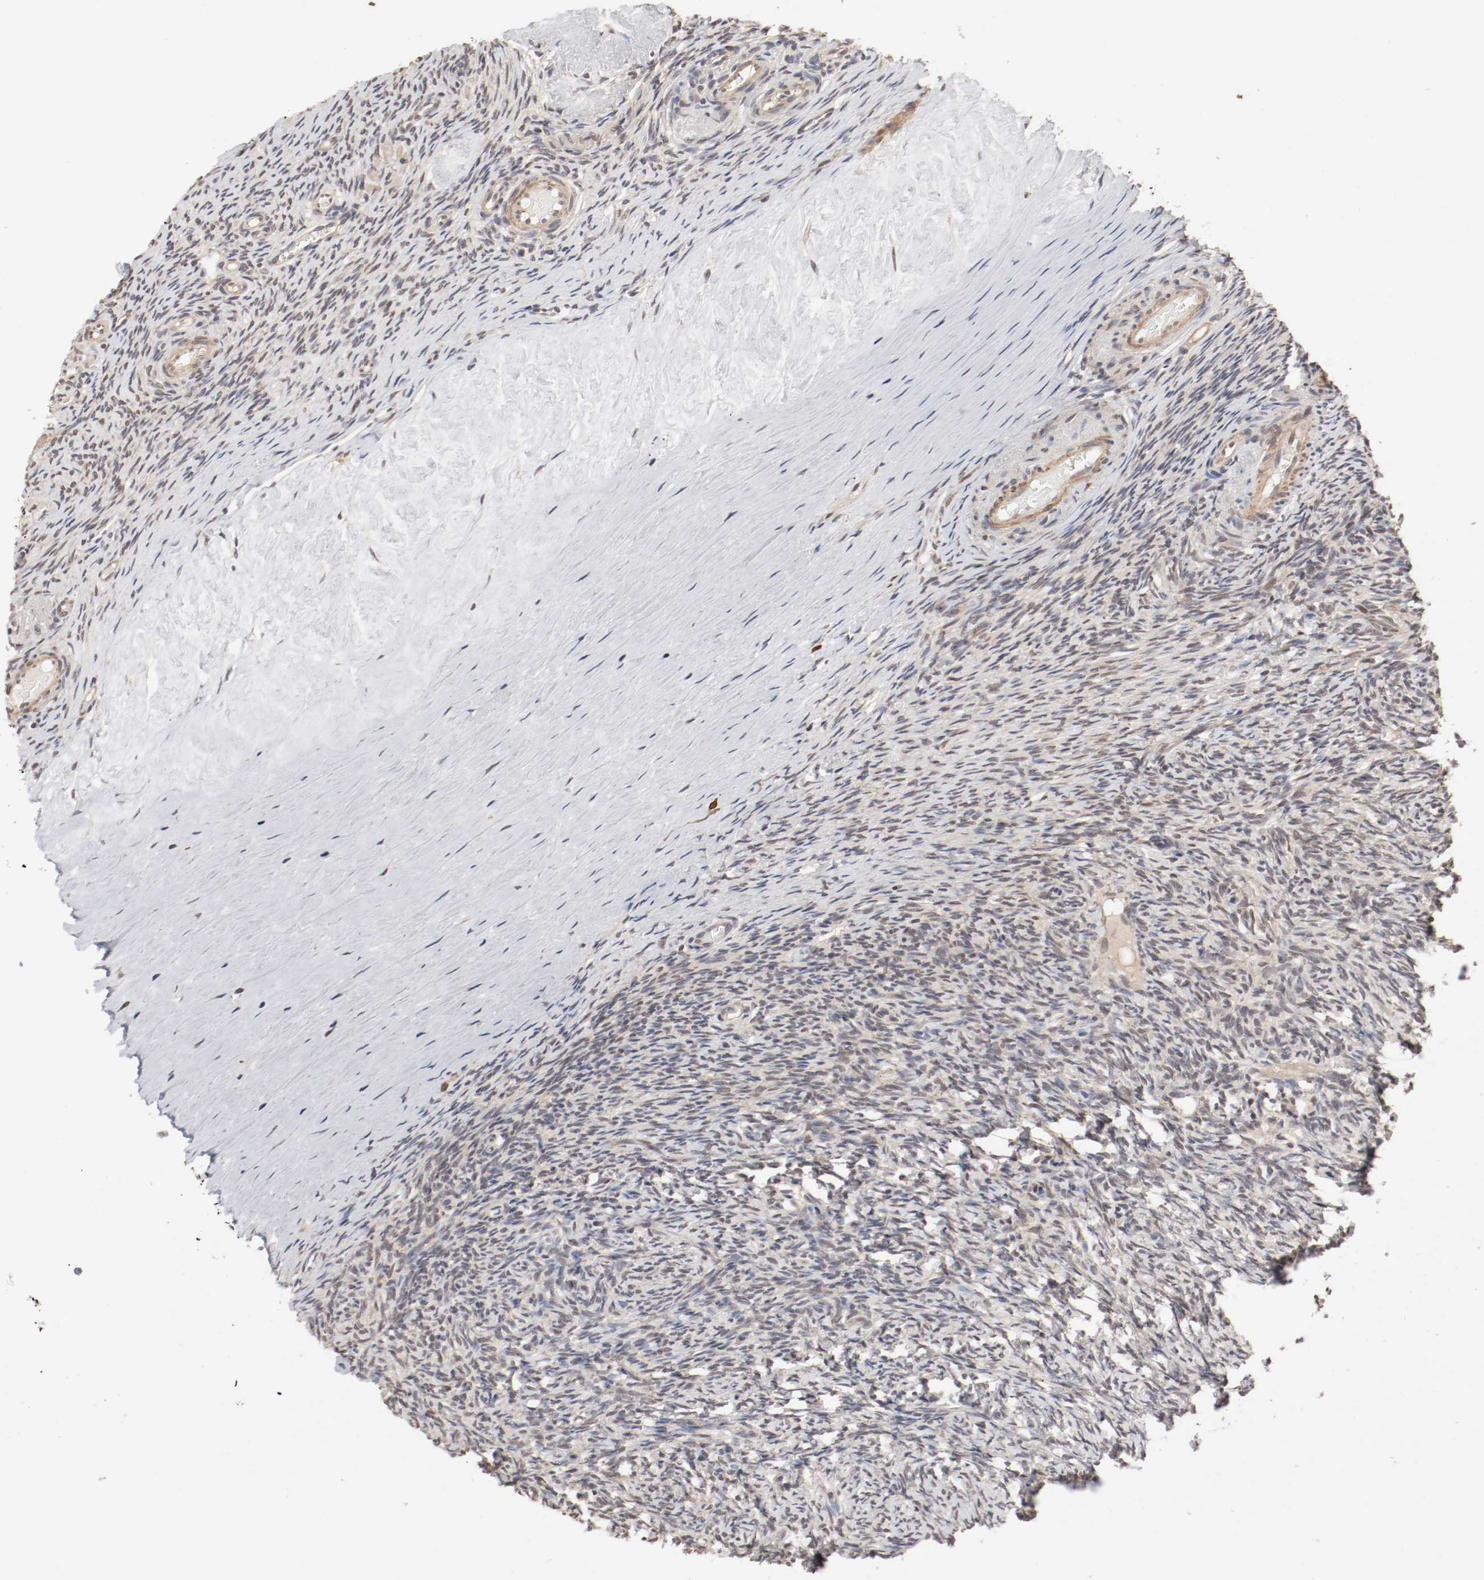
{"staining": {"intensity": "moderate", "quantity": "25%-75%", "location": "cytoplasmic/membranous,nuclear"}, "tissue": "ovary", "cell_type": "Ovarian stroma cells", "image_type": "normal", "snomed": [{"axis": "morphology", "description": "Normal tissue, NOS"}, {"axis": "topography", "description": "Ovary"}], "caption": "Immunohistochemistry (IHC) photomicrograph of unremarkable human ovary stained for a protein (brown), which shows medium levels of moderate cytoplasmic/membranous,nuclear expression in about 25%-75% of ovarian stroma cells.", "gene": "CSNK2B", "patient": {"sex": "female", "age": 60}}